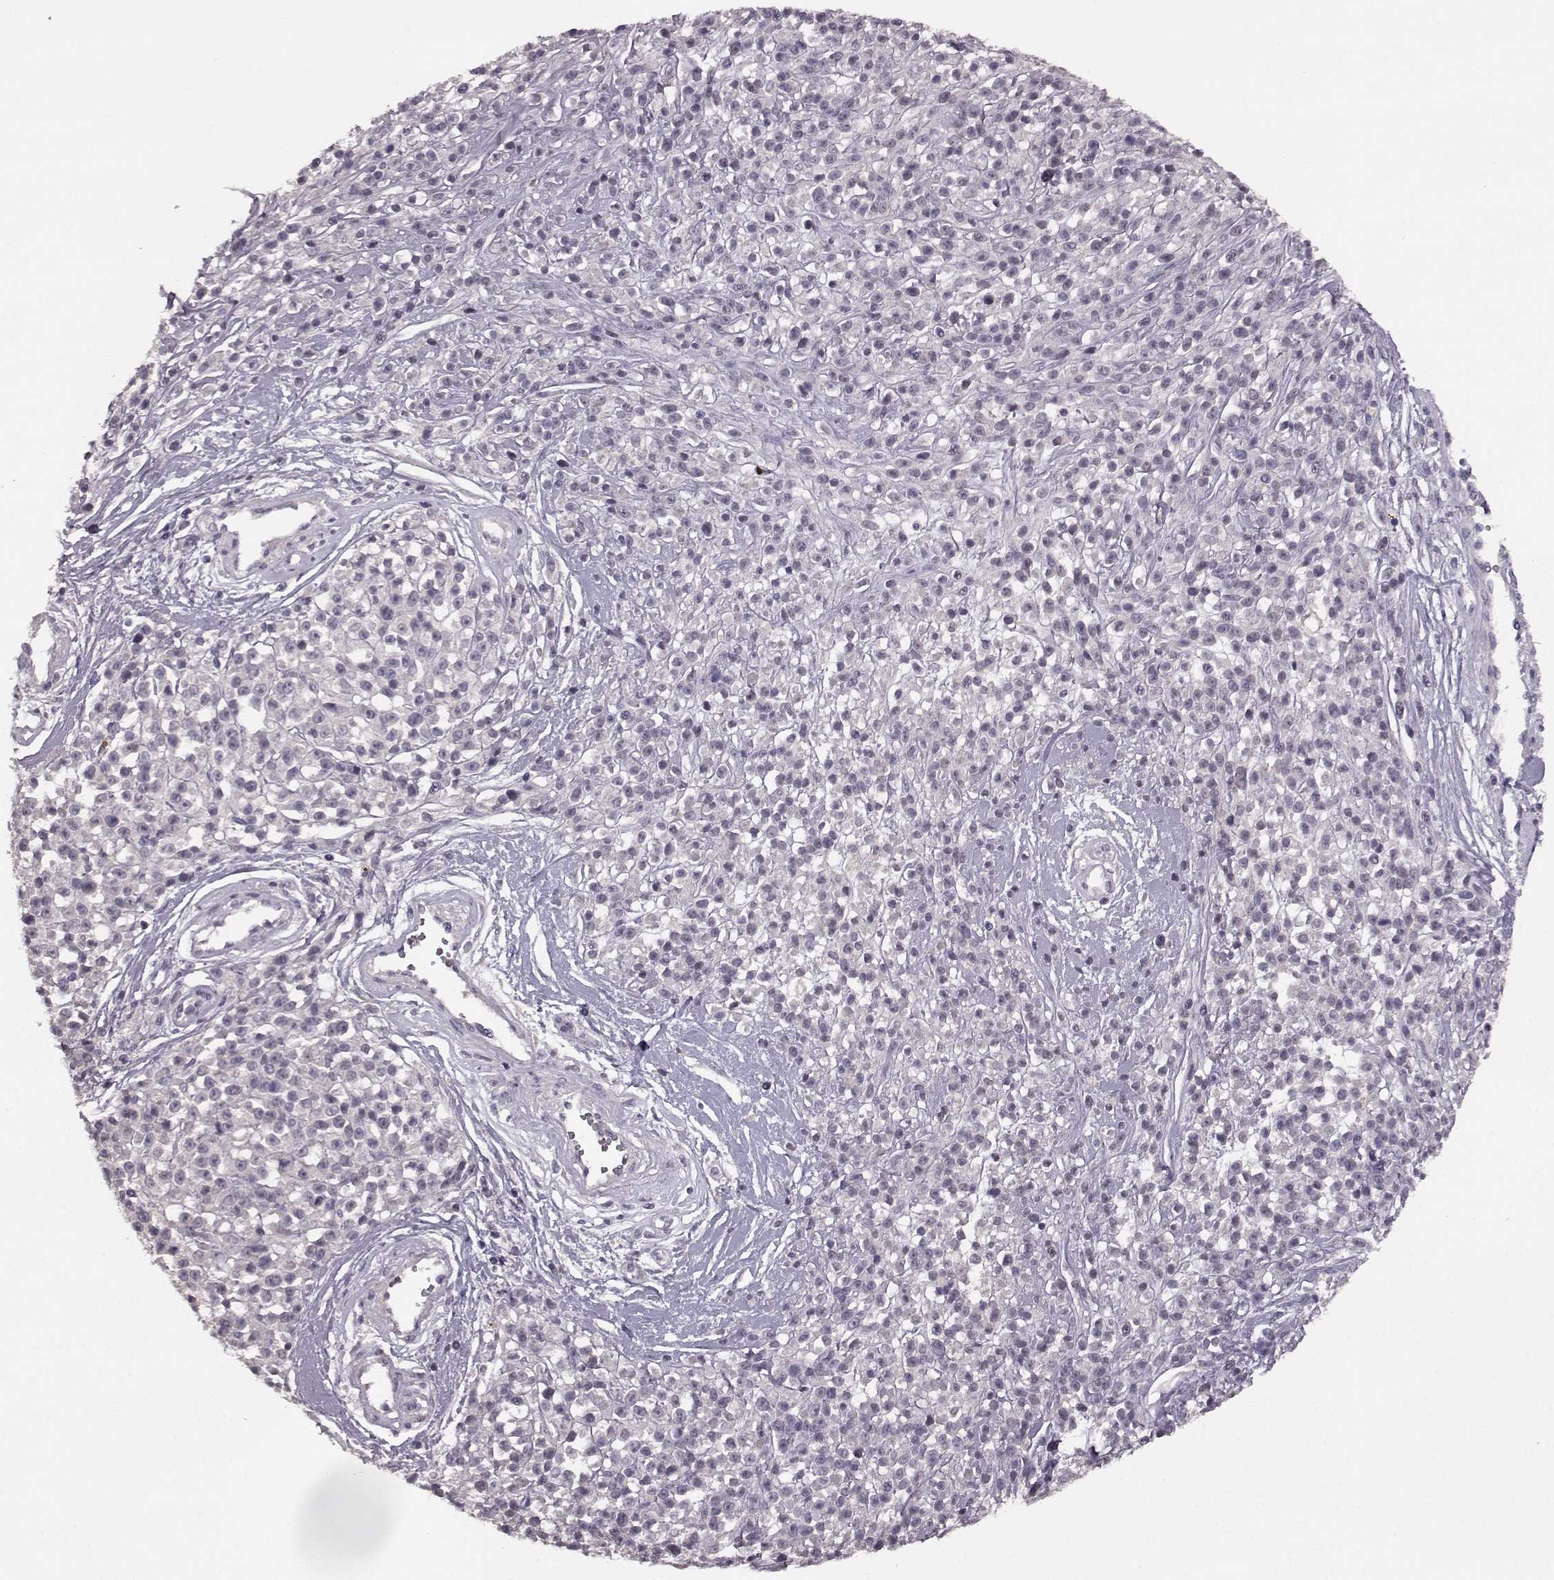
{"staining": {"intensity": "negative", "quantity": "none", "location": "none"}, "tissue": "melanoma", "cell_type": "Tumor cells", "image_type": "cancer", "snomed": [{"axis": "morphology", "description": "Malignant melanoma, NOS"}, {"axis": "topography", "description": "Skin"}, {"axis": "topography", "description": "Skin of trunk"}], "caption": "The histopathology image exhibits no staining of tumor cells in malignant melanoma.", "gene": "SLC52A3", "patient": {"sex": "male", "age": 74}}